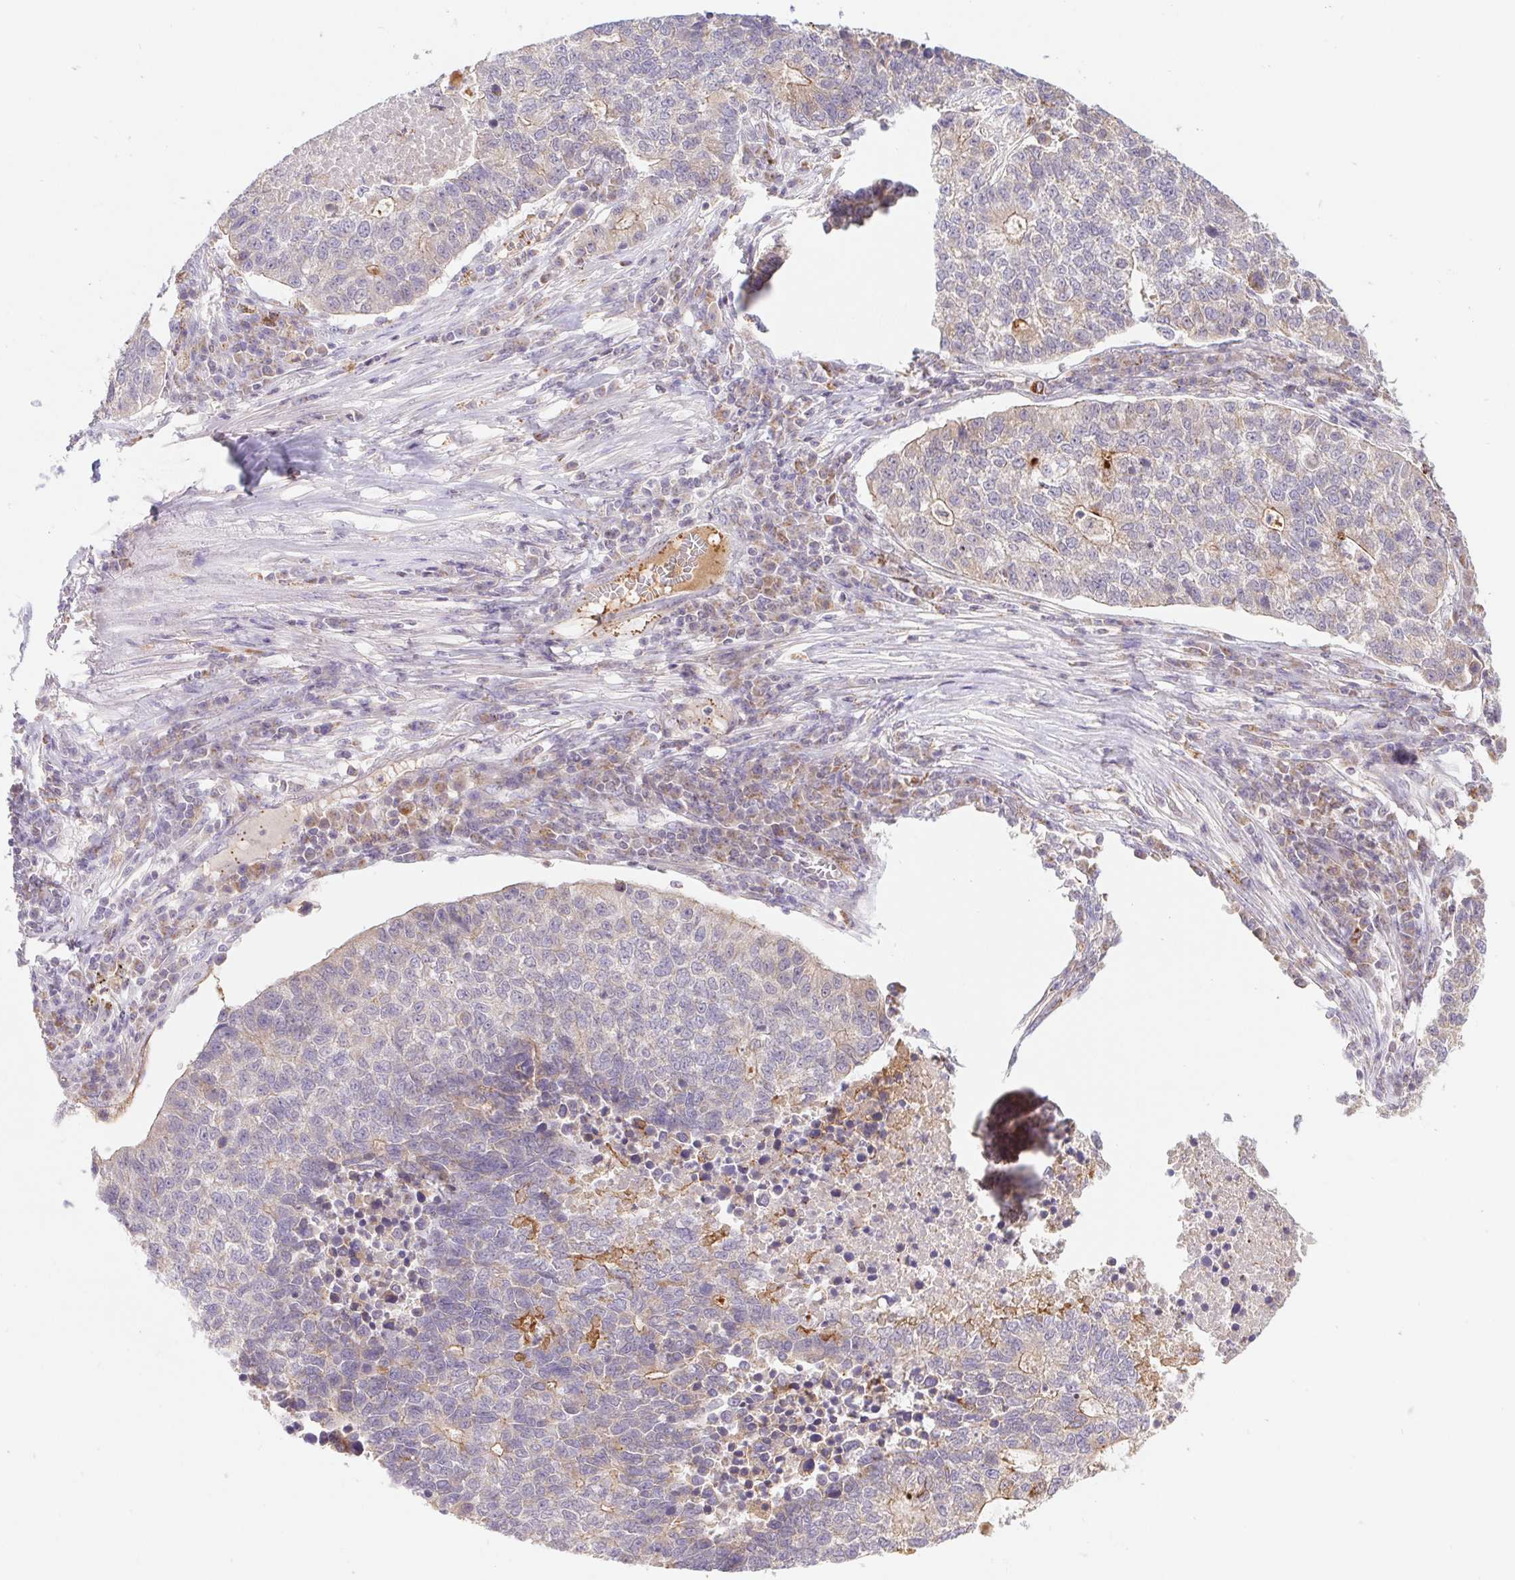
{"staining": {"intensity": "weak", "quantity": "25%-75%", "location": "cytoplasmic/membranous"}, "tissue": "lung cancer", "cell_type": "Tumor cells", "image_type": "cancer", "snomed": [{"axis": "morphology", "description": "Adenocarcinoma, NOS"}, {"axis": "topography", "description": "Lung"}], "caption": "Immunohistochemistry (DAB) staining of human lung adenocarcinoma shows weak cytoplasmic/membranous protein positivity in about 25%-75% of tumor cells. The protein is shown in brown color, while the nuclei are stained blue.", "gene": "EMC6", "patient": {"sex": "male", "age": 57}}